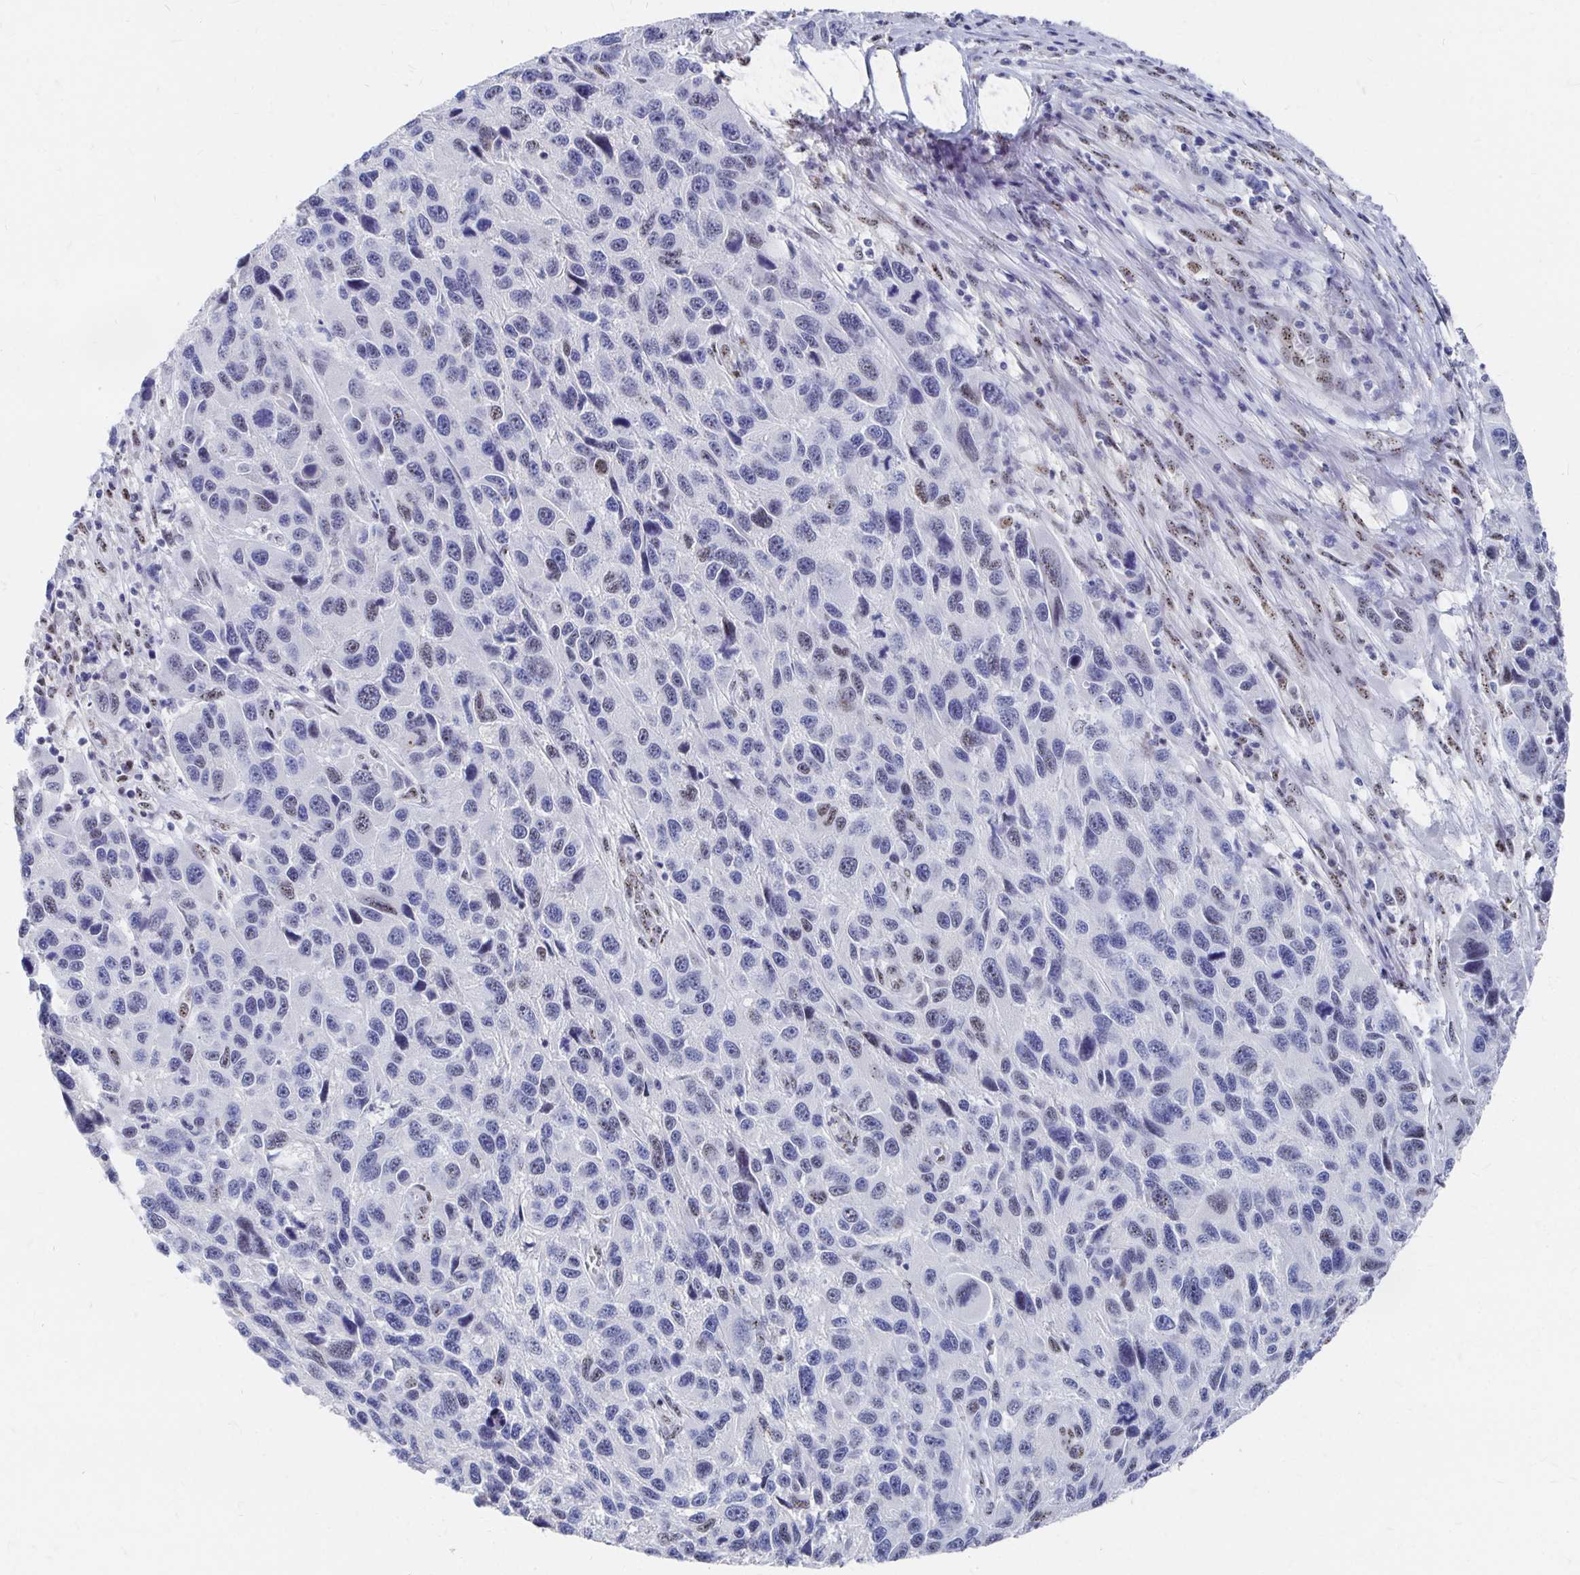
{"staining": {"intensity": "negative", "quantity": "none", "location": "none"}, "tissue": "melanoma", "cell_type": "Tumor cells", "image_type": "cancer", "snomed": [{"axis": "morphology", "description": "Malignant melanoma, NOS"}, {"axis": "topography", "description": "Skin"}], "caption": "This is an immunohistochemistry micrograph of human melanoma. There is no expression in tumor cells.", "gene": "CLIC3", "patient": {"sex": "male", "age": 53}}